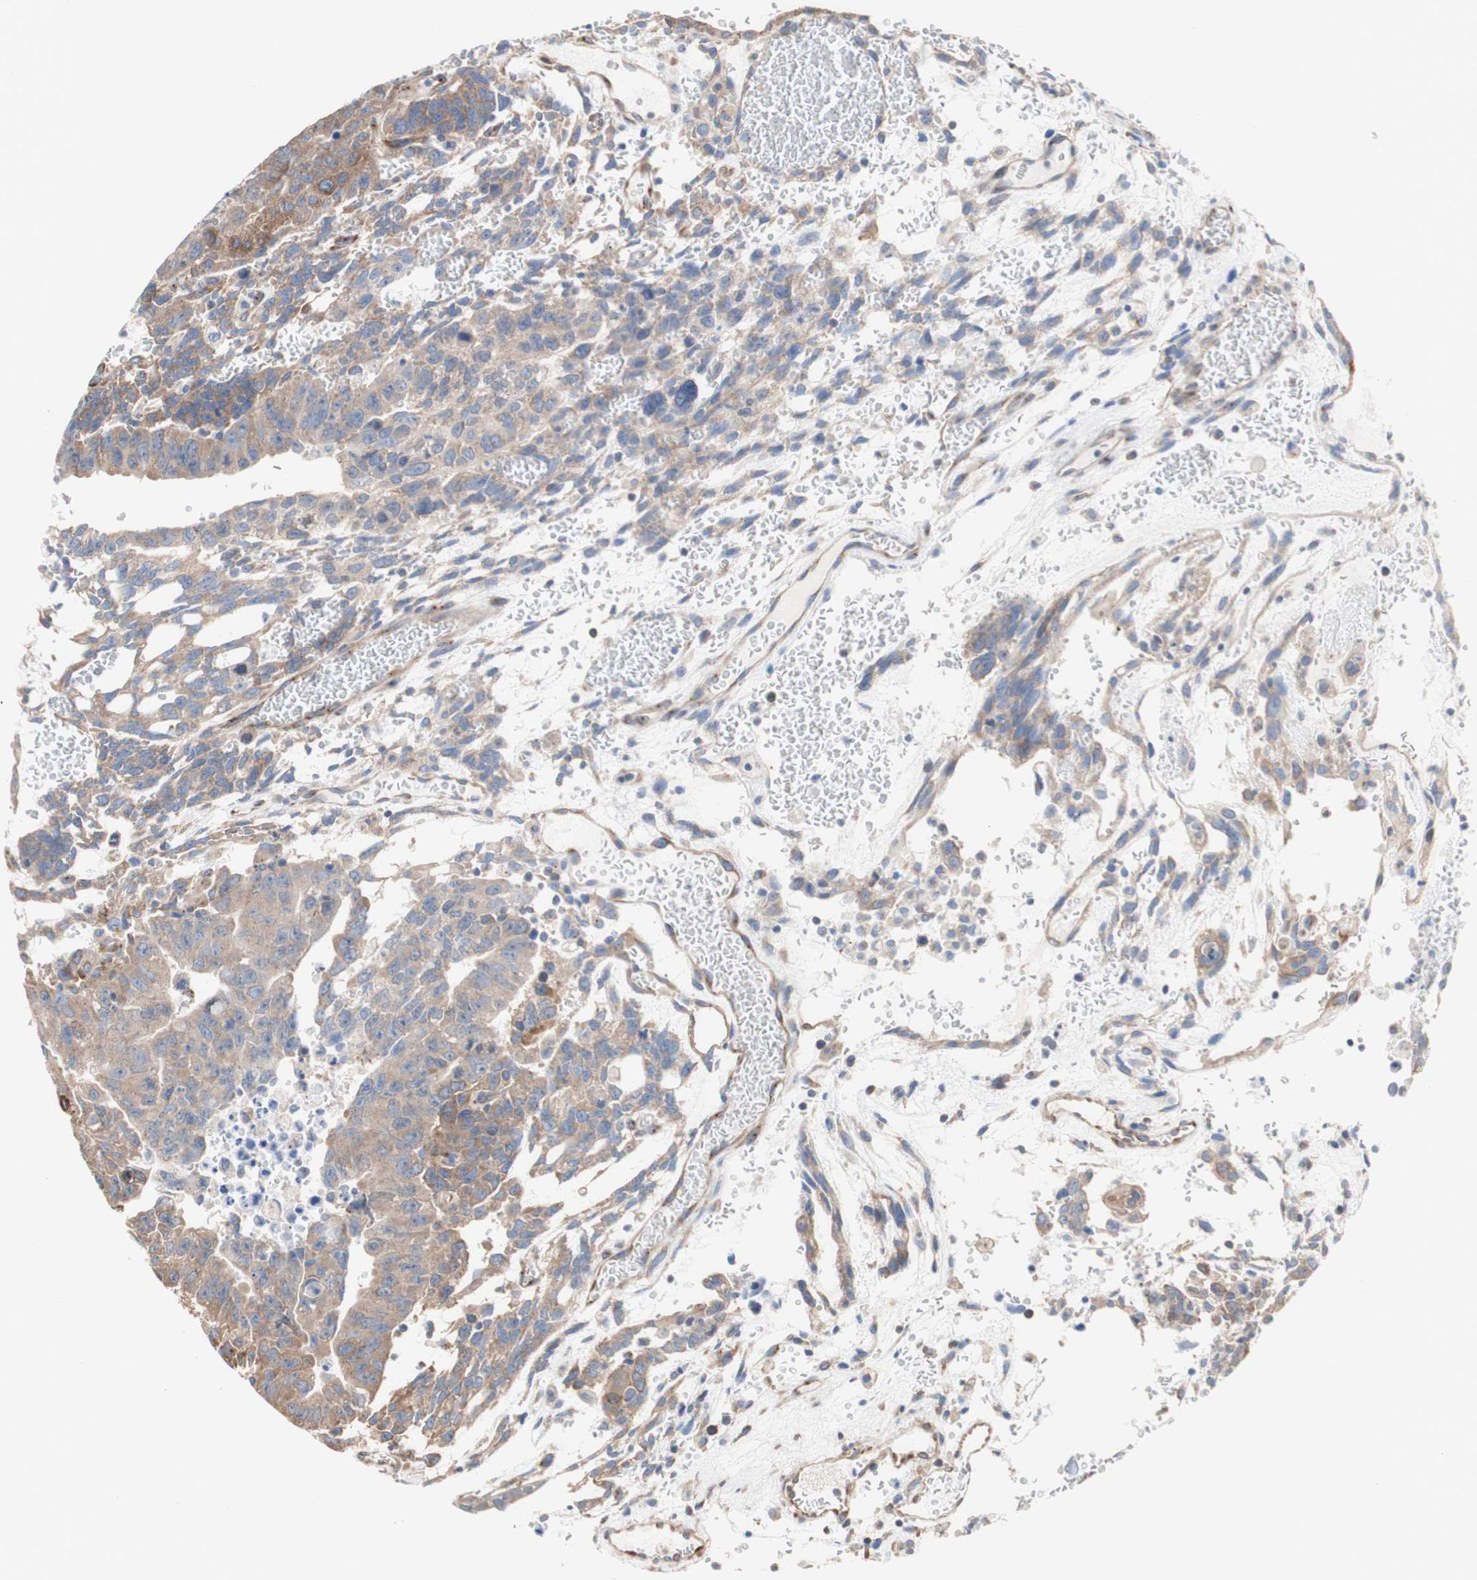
{"staining": {"intensity": "moderate", "quantity": ">75%", "location": "cytoplasmic/membranous"}, "tissue": "testis cancer", "cell_type": "Tumor cells", "image_type": "cancer", "snomed": [{"axis": "morphology", "description": "Seminoma, NOS"}, {"axis": "morphology", "description": "Carcinoma, Embryonal, NOS"}, {"axis": "topography", "description": "Testis"}], "caption": "A brown stain labels moderate cytoplasmic/membranous positivity of a protein in human testis cancer tumor cells.", "gene": "LRIG3", "patient": {"sex": "male", "age": 52}}